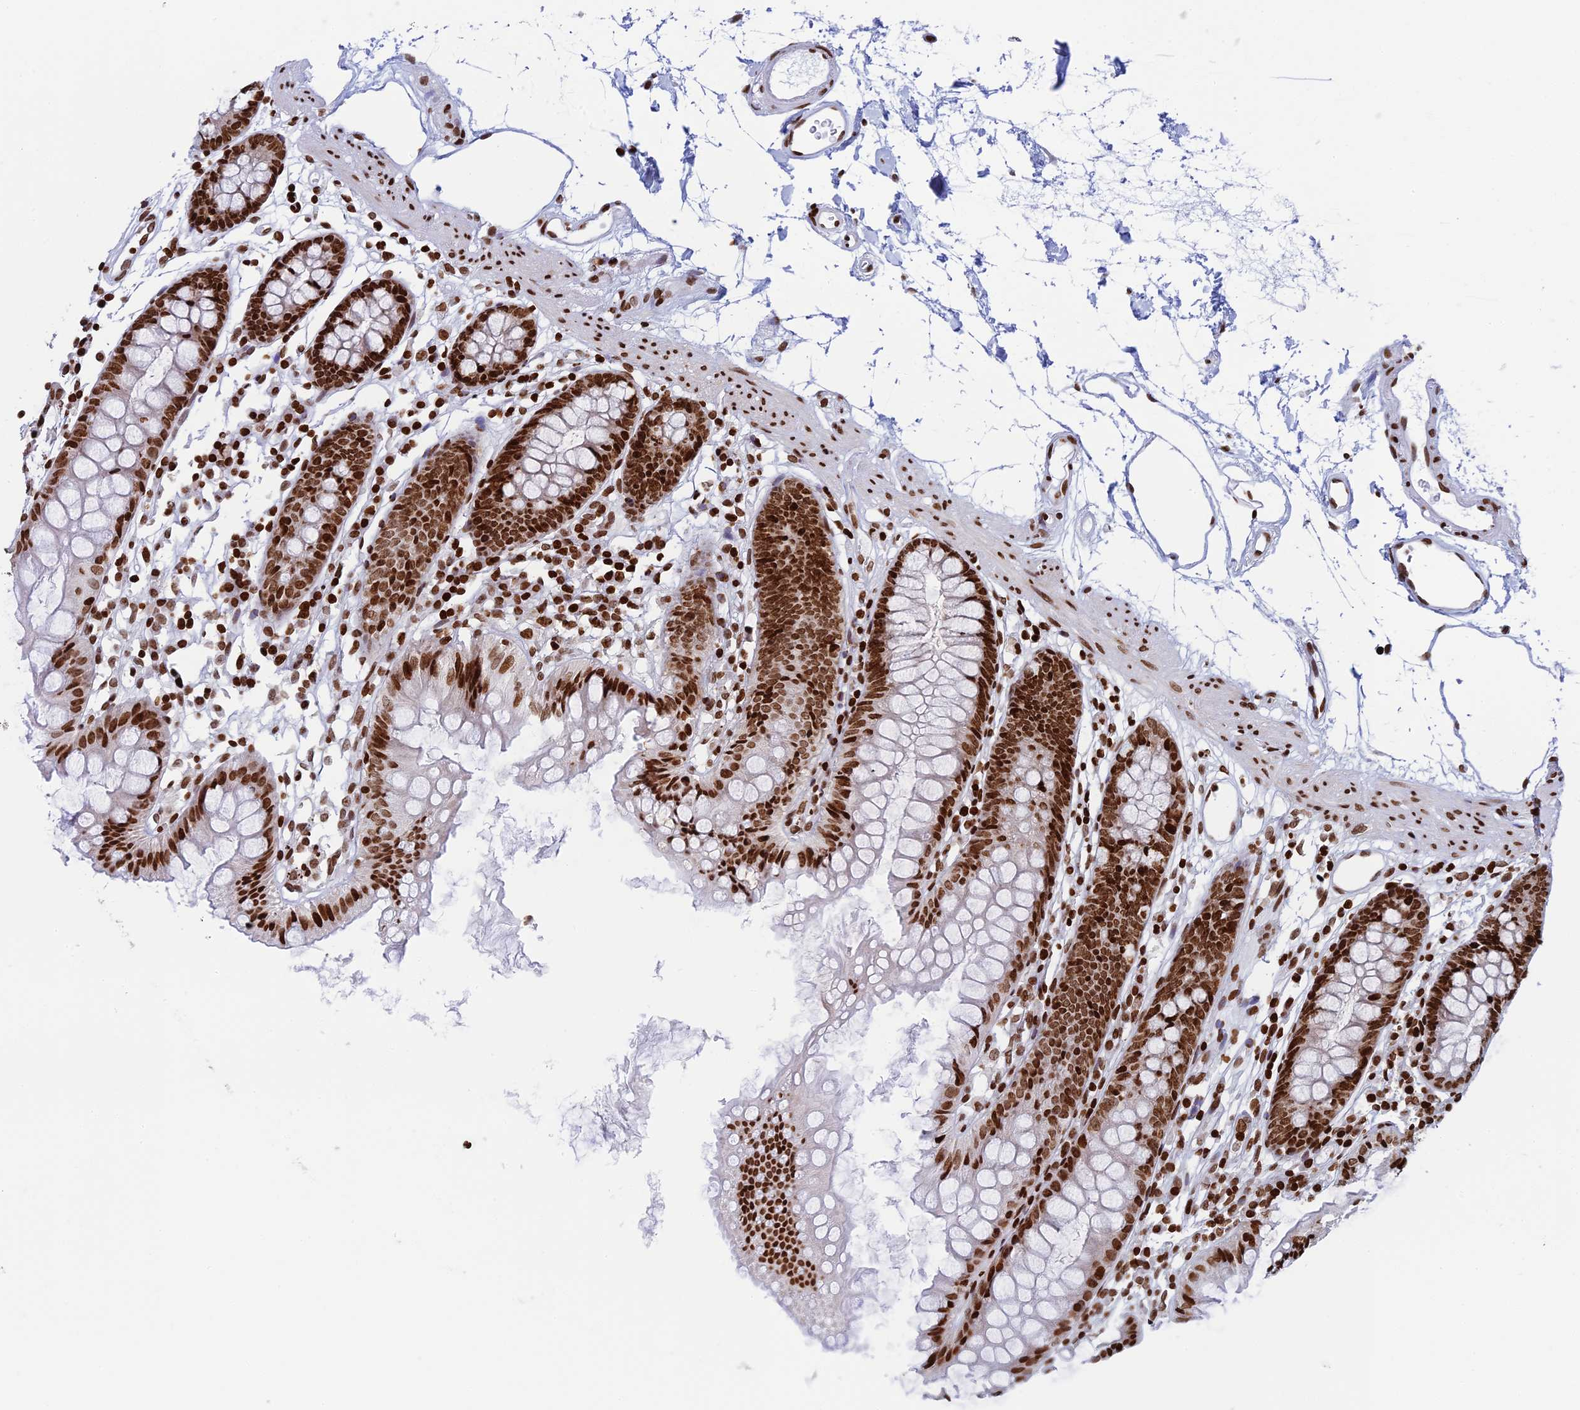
{"staining": {"intensity": "strong", "quantity": ">75%", "location": "nuclear"}, "tissue": "colon", "cell_type": "Endothelial cells", "image_type": "normal", "snomed": [{"axis": "morphology", "description": "Normal tissue, NOS"}, {"axis": "topography", "description": "Colon"}], "caption": "A high amount of strong nuclear staining is present in about >75% of endothelial cells in benign colon. (DAB (3,3'-diaminobenzidine) IHC, brown staining for protein, blue staining for nuclei).", "gene": "RPAP1", "patient": {"sex": "female", "age": 84}}